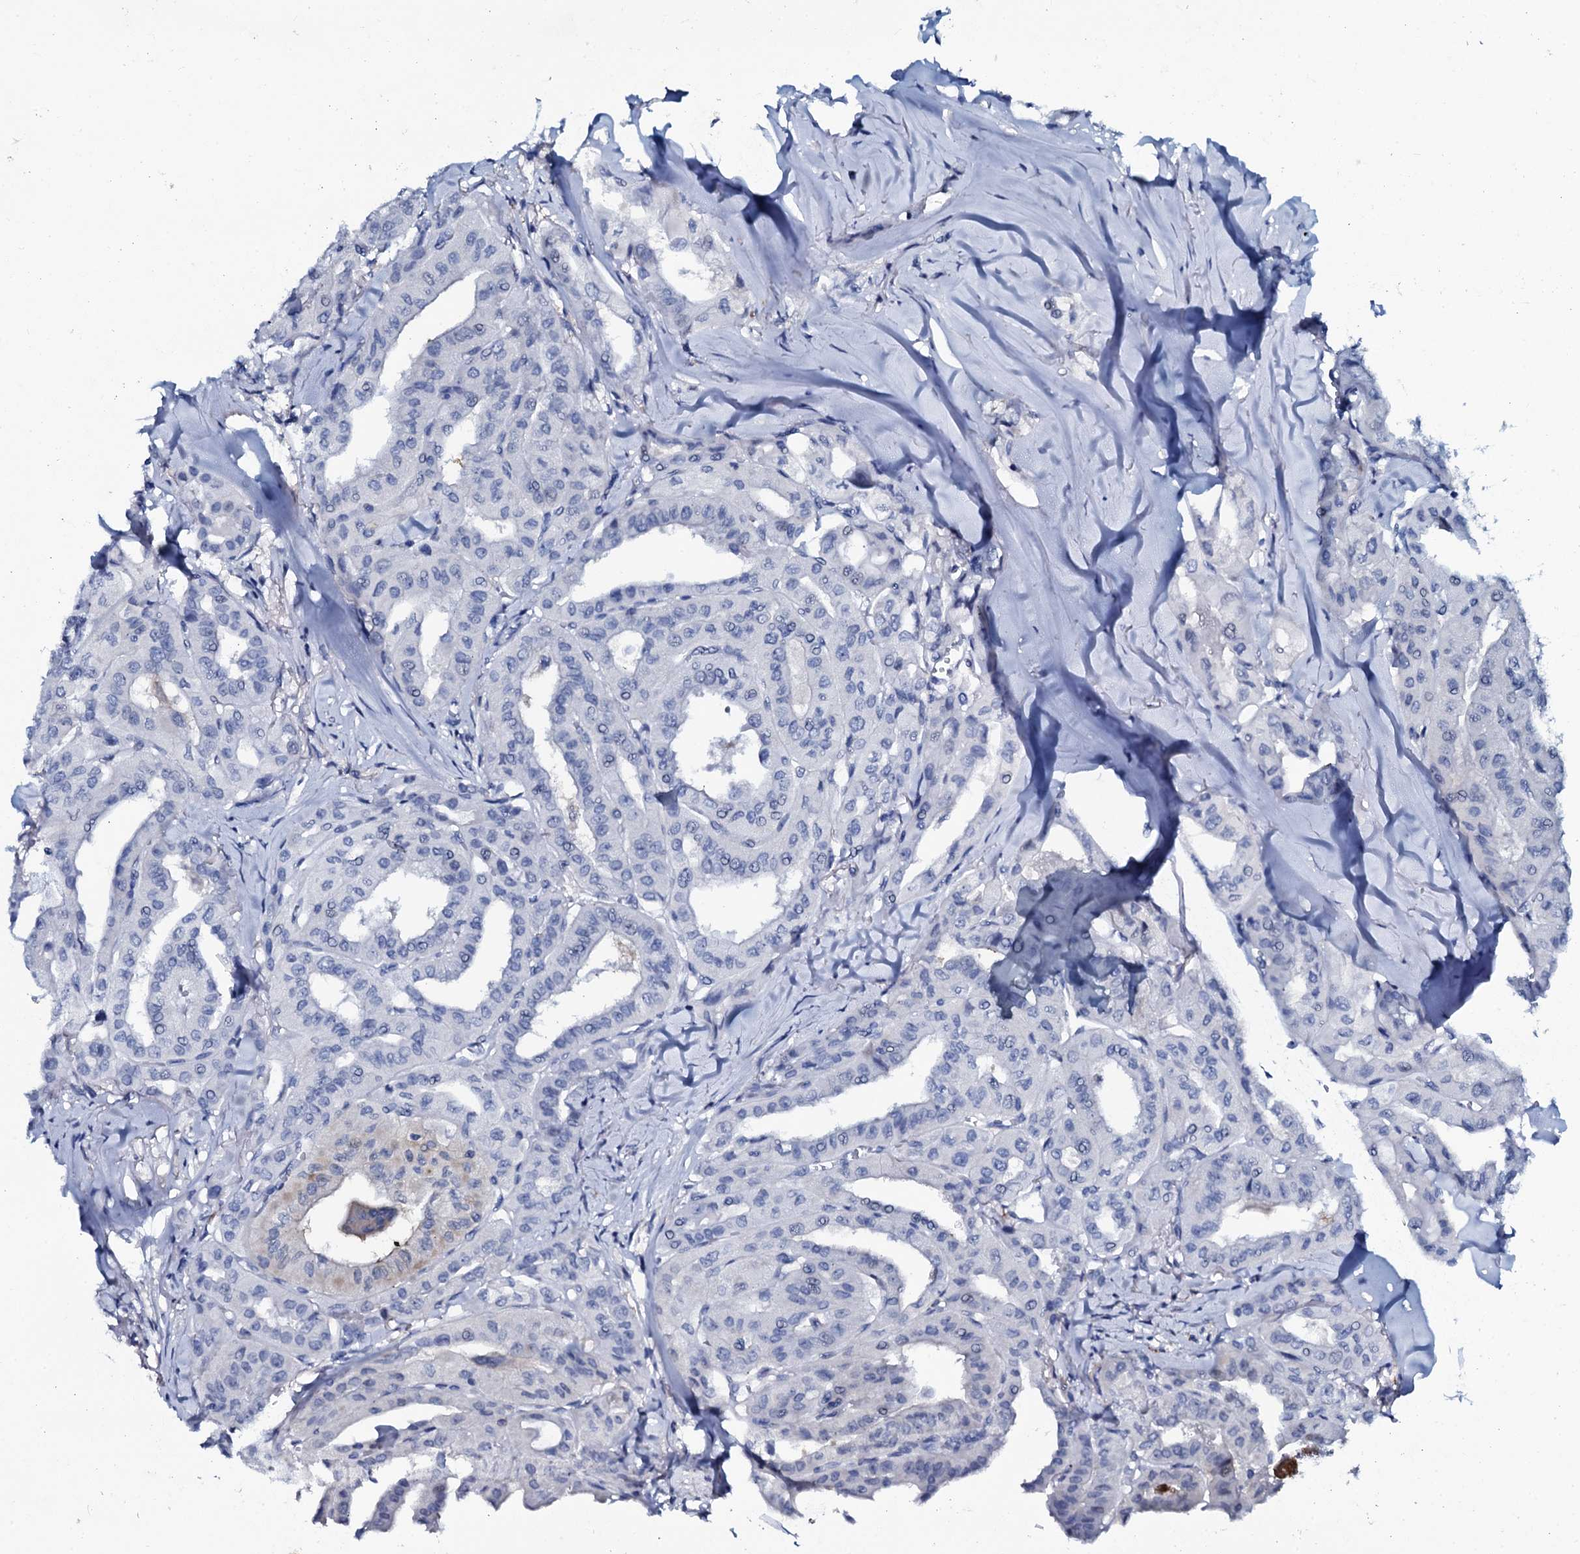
{"staining": {"intensity": "negative", "quantity": "none", "location": "none"}, "tissue": "thyroid cancer", "cell_type": "Tumor cells", "image_type": "cancer", "snomed": [{"axis": "morphology", "description": "Papillary adenocarcinoma, NOS"}, {"axis": "topography", "description": "Thyroid gland"}], "caption": "IHC of human thyroid cancer (papillary adenocarcinoma) demonstrates no positivity in tumor cells.", "gene": "SLC4A7", "patient": {"sex": "female", "age": 59}}